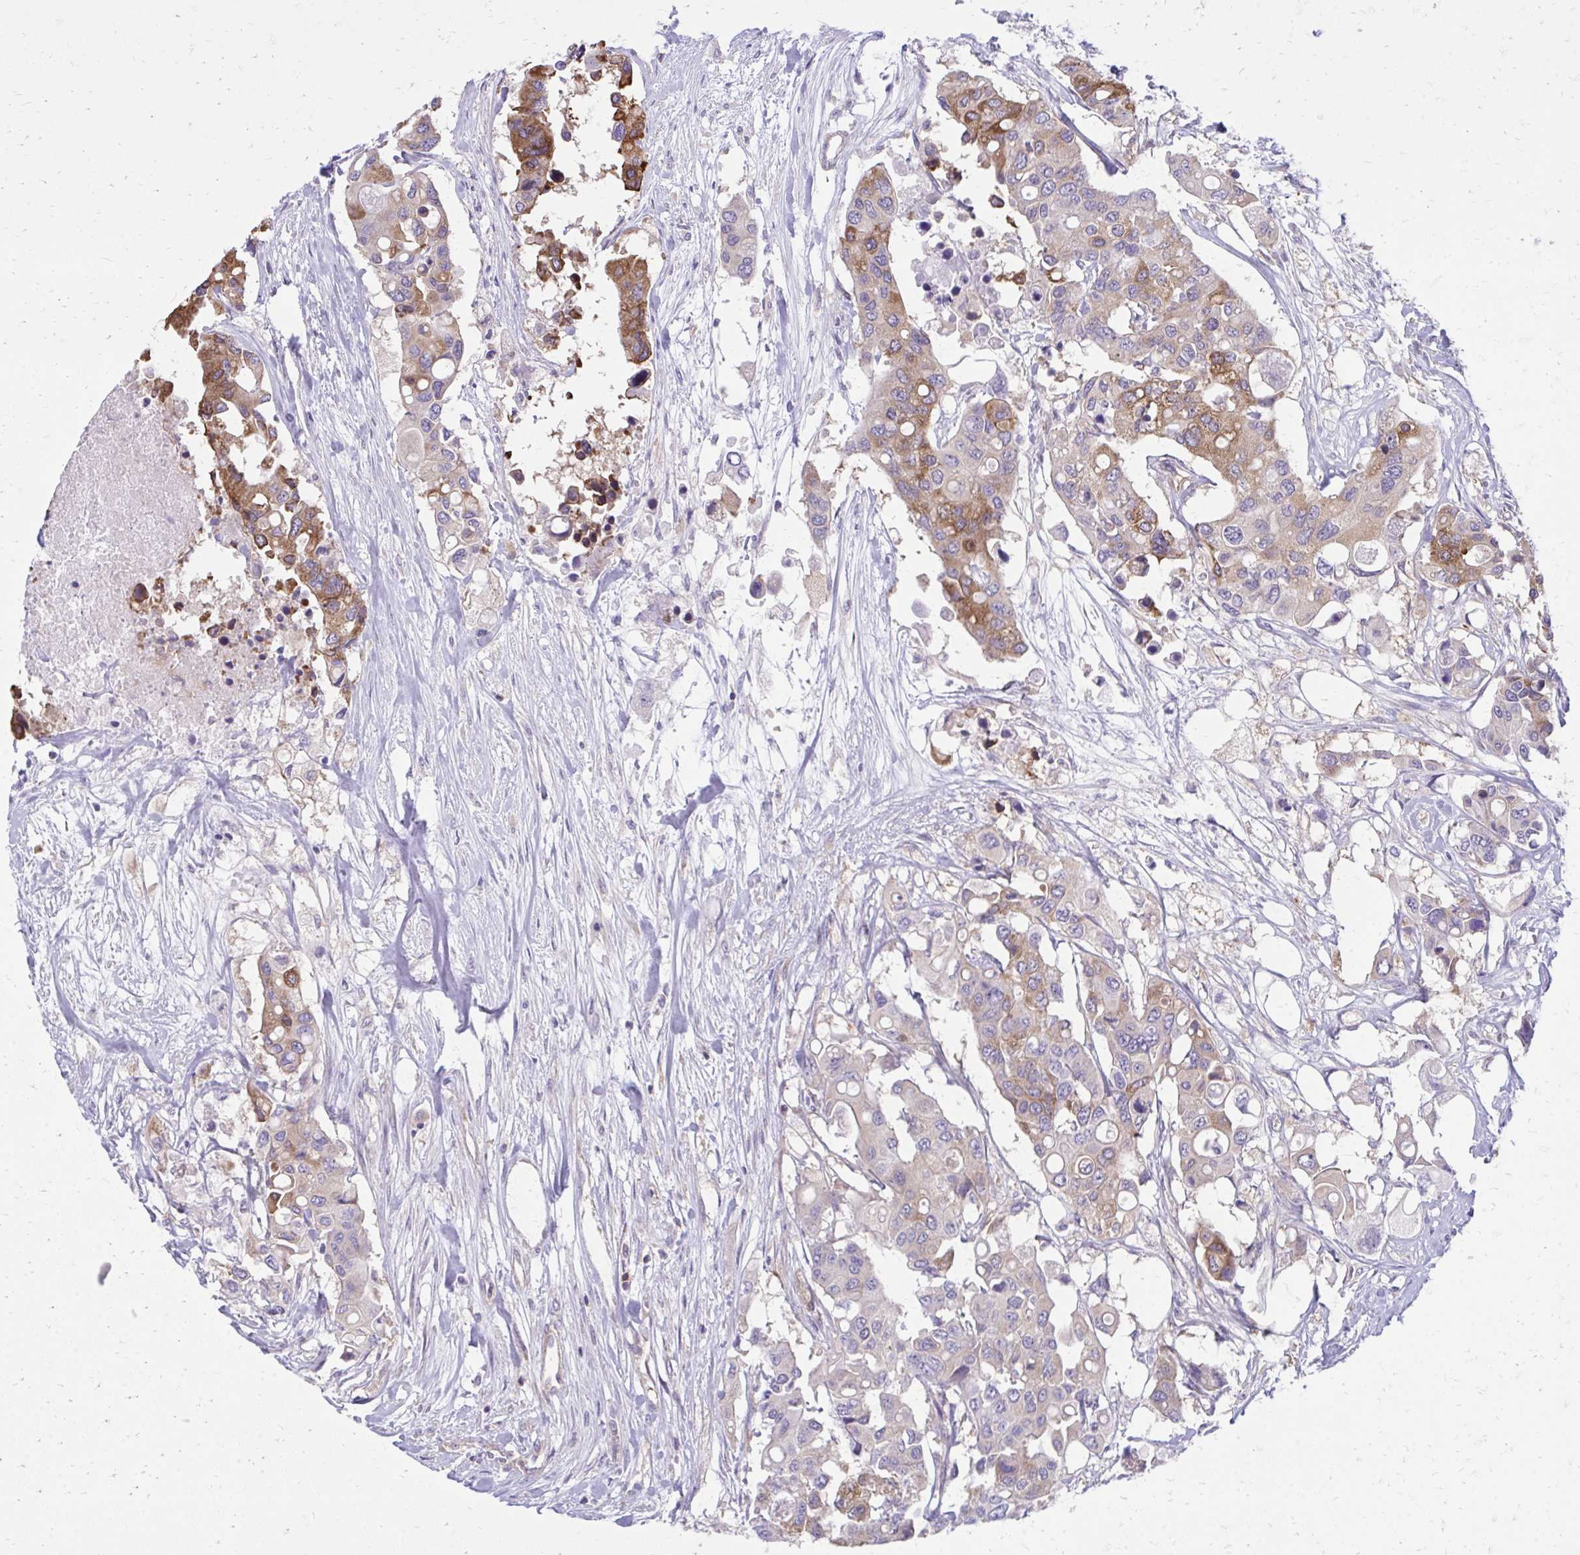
{"staining": {"intensity": "moderate", "quantity": "<25%", "location": "cytoplasmic/membranous"}, "tissue": "colorectal cancer", "cell_type": "Tumor cells", "image_type": "cancer", "snomed": [{"axis": "morphology", "description": "Adenocarcinoma, NOS"}, {"axis": "topography", "description": "Colon"}], "caption": "Adenocarcinoma (colorectal) stained with DAB immunohistochemistry (IHC) demonstrates low levels of moderate cytoplasmic/membranous expression in about <25% of tumor cells.", "gene": "ASAP1", "patient": {"sex": "male", "age": 77}}